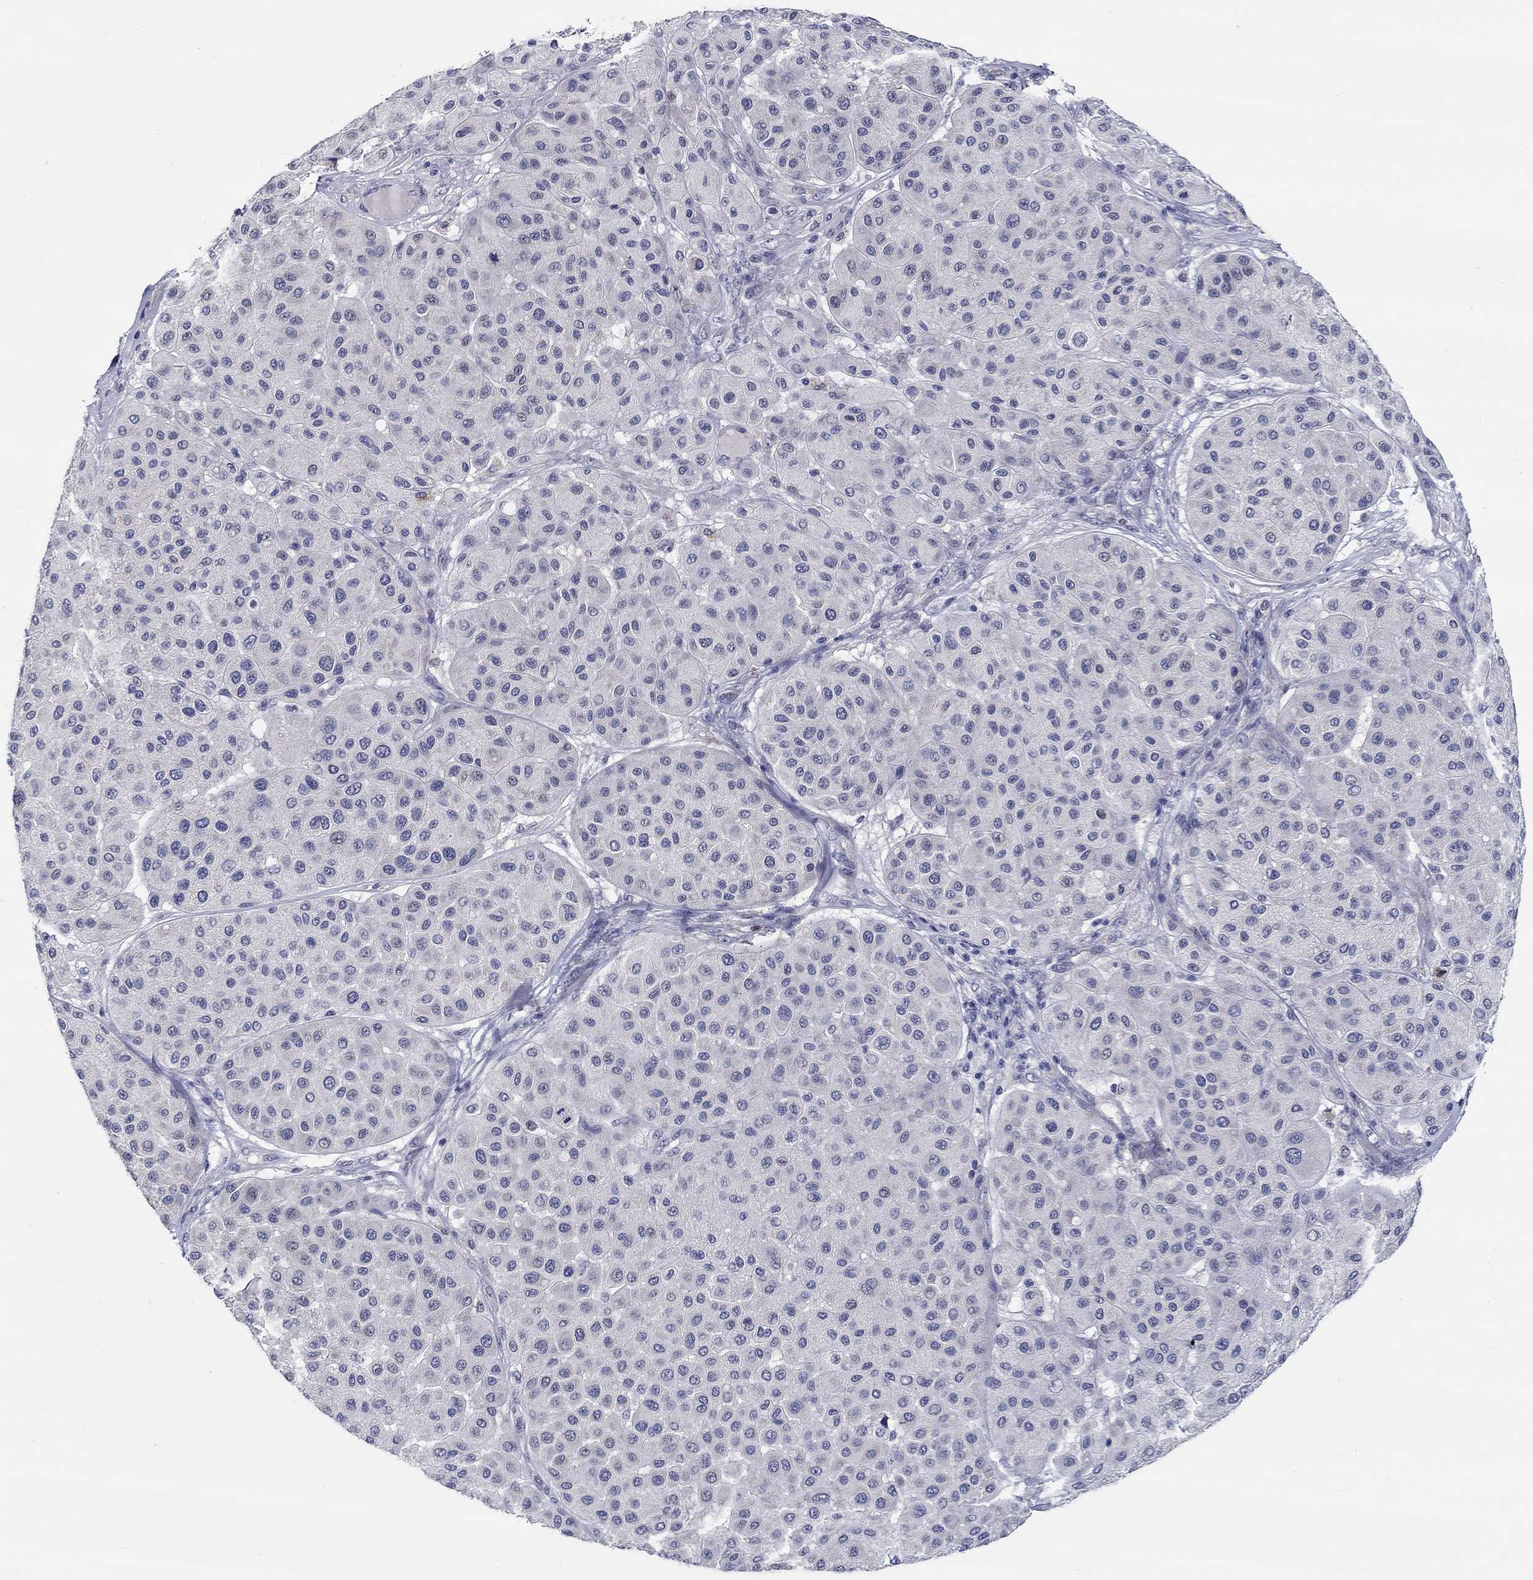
{"staining": {"intensity": "negative", "quantity": "none", "location": "none"}, "tissue": "melanoma", "cell_type": "Tumor cells", "image_type": "cancer", "snomed": [{"axis": "morphology", "description": "Malignant melanoma, Metastatic site"}, {"axis": "topography", "description": "Smooth muscle"}], "caption": "IHC of malignant melanoma (metastatic site) exhibits no positivity in tumor cells.", "gene": "SMIM18", "patient": {"sex": "male", "age": 41}}